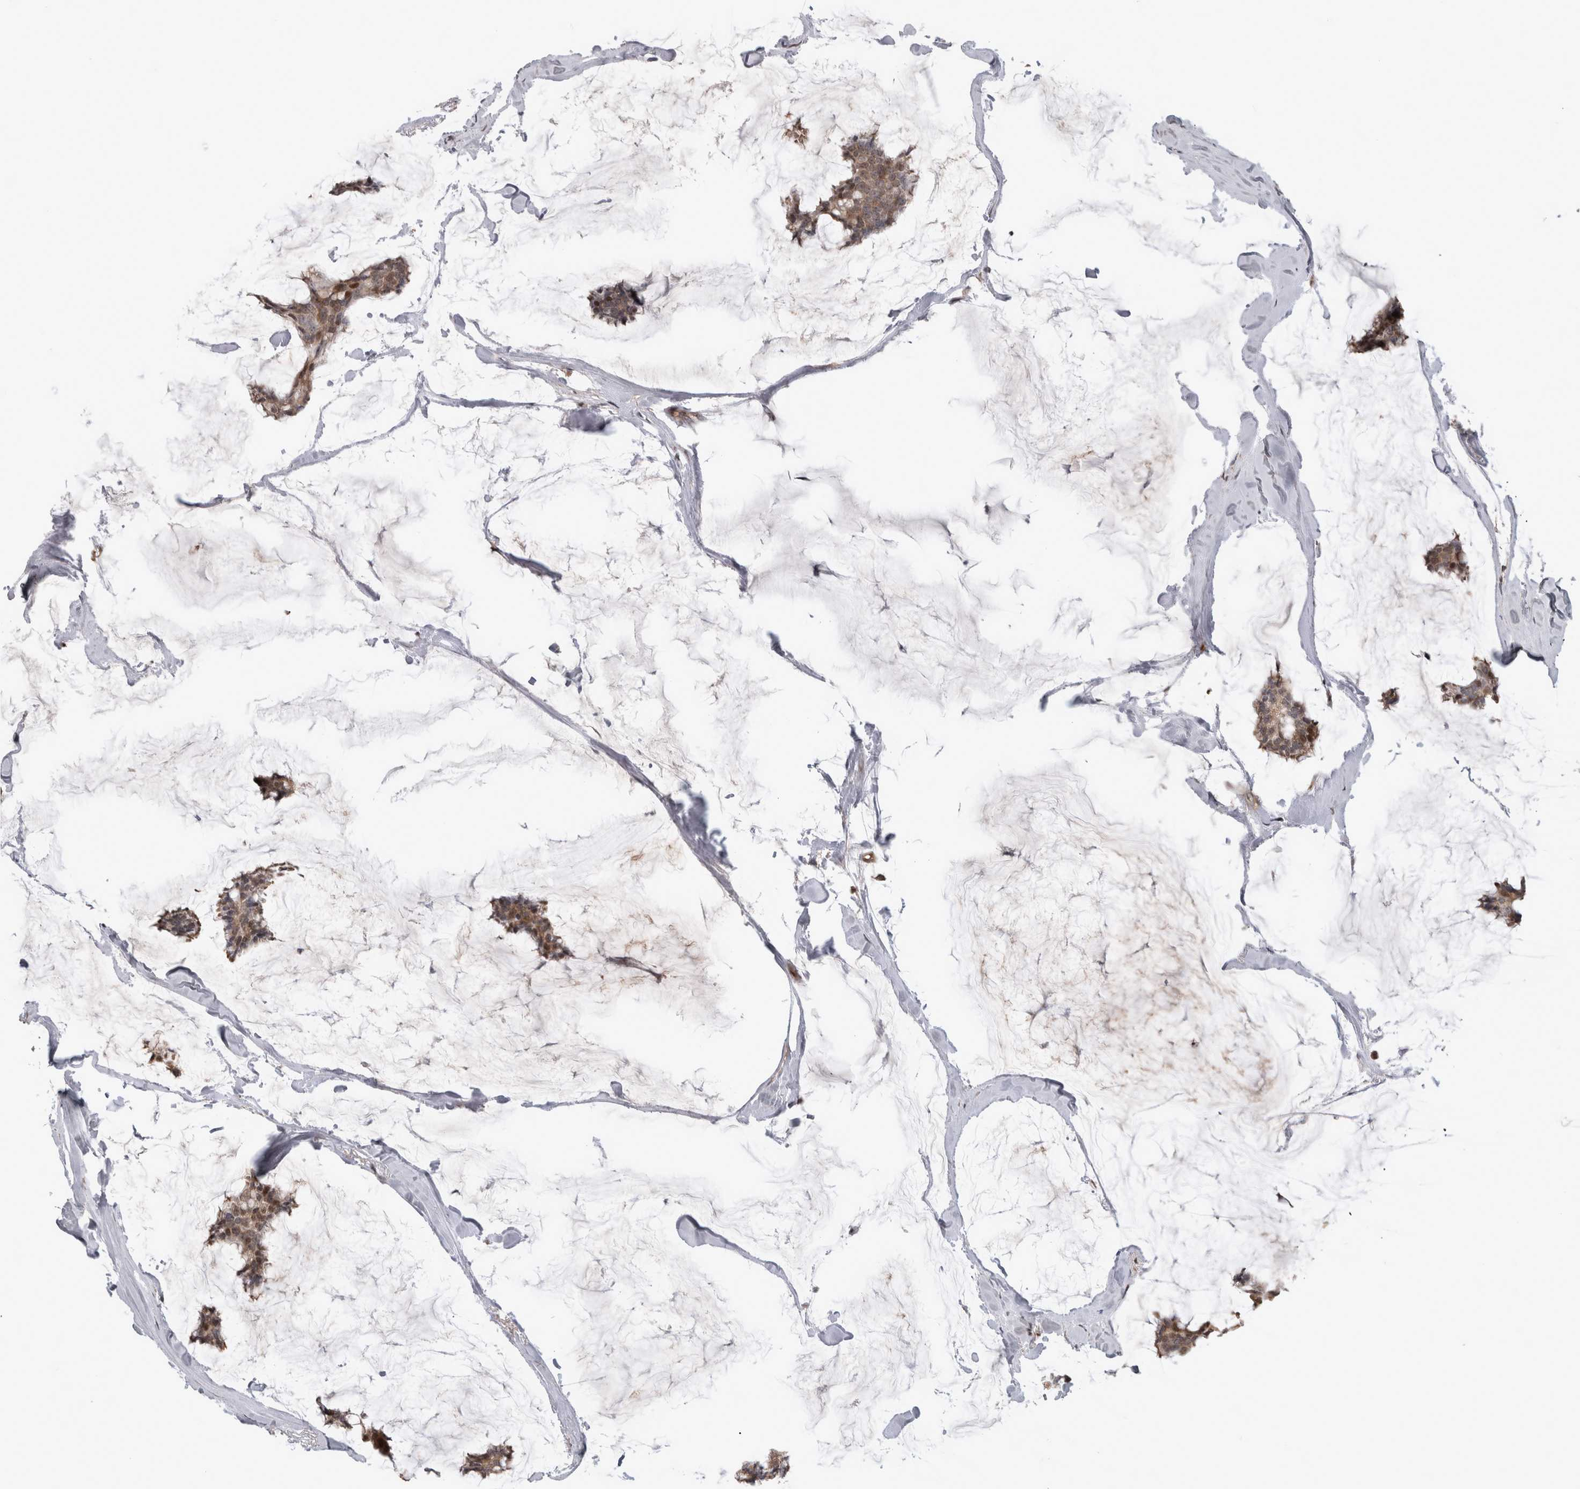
{"staining": {"intensity": "weak", "quantity": ">75%", "location": "cytoplasmic/membranous,nuclear"}, "tissue": "breast cancer", "cell_type": "Tumor cells", "image_type": "cancer", "snomed": [{"axis": "morphology", "description": "Duct carcinoma"}, {"axis": "topography", "description": "Breast"}], "caption": "Immunohistochemistry (DAB (3,3'-diaminobenzidine)) staining of human breast cancer exhibits weak cytoplasmic/membranous and nuclear protein positivity in approximately >75% of tumor cells.", "gene": "ATXN2", "patient": {"sex": "female", "age": 93}}